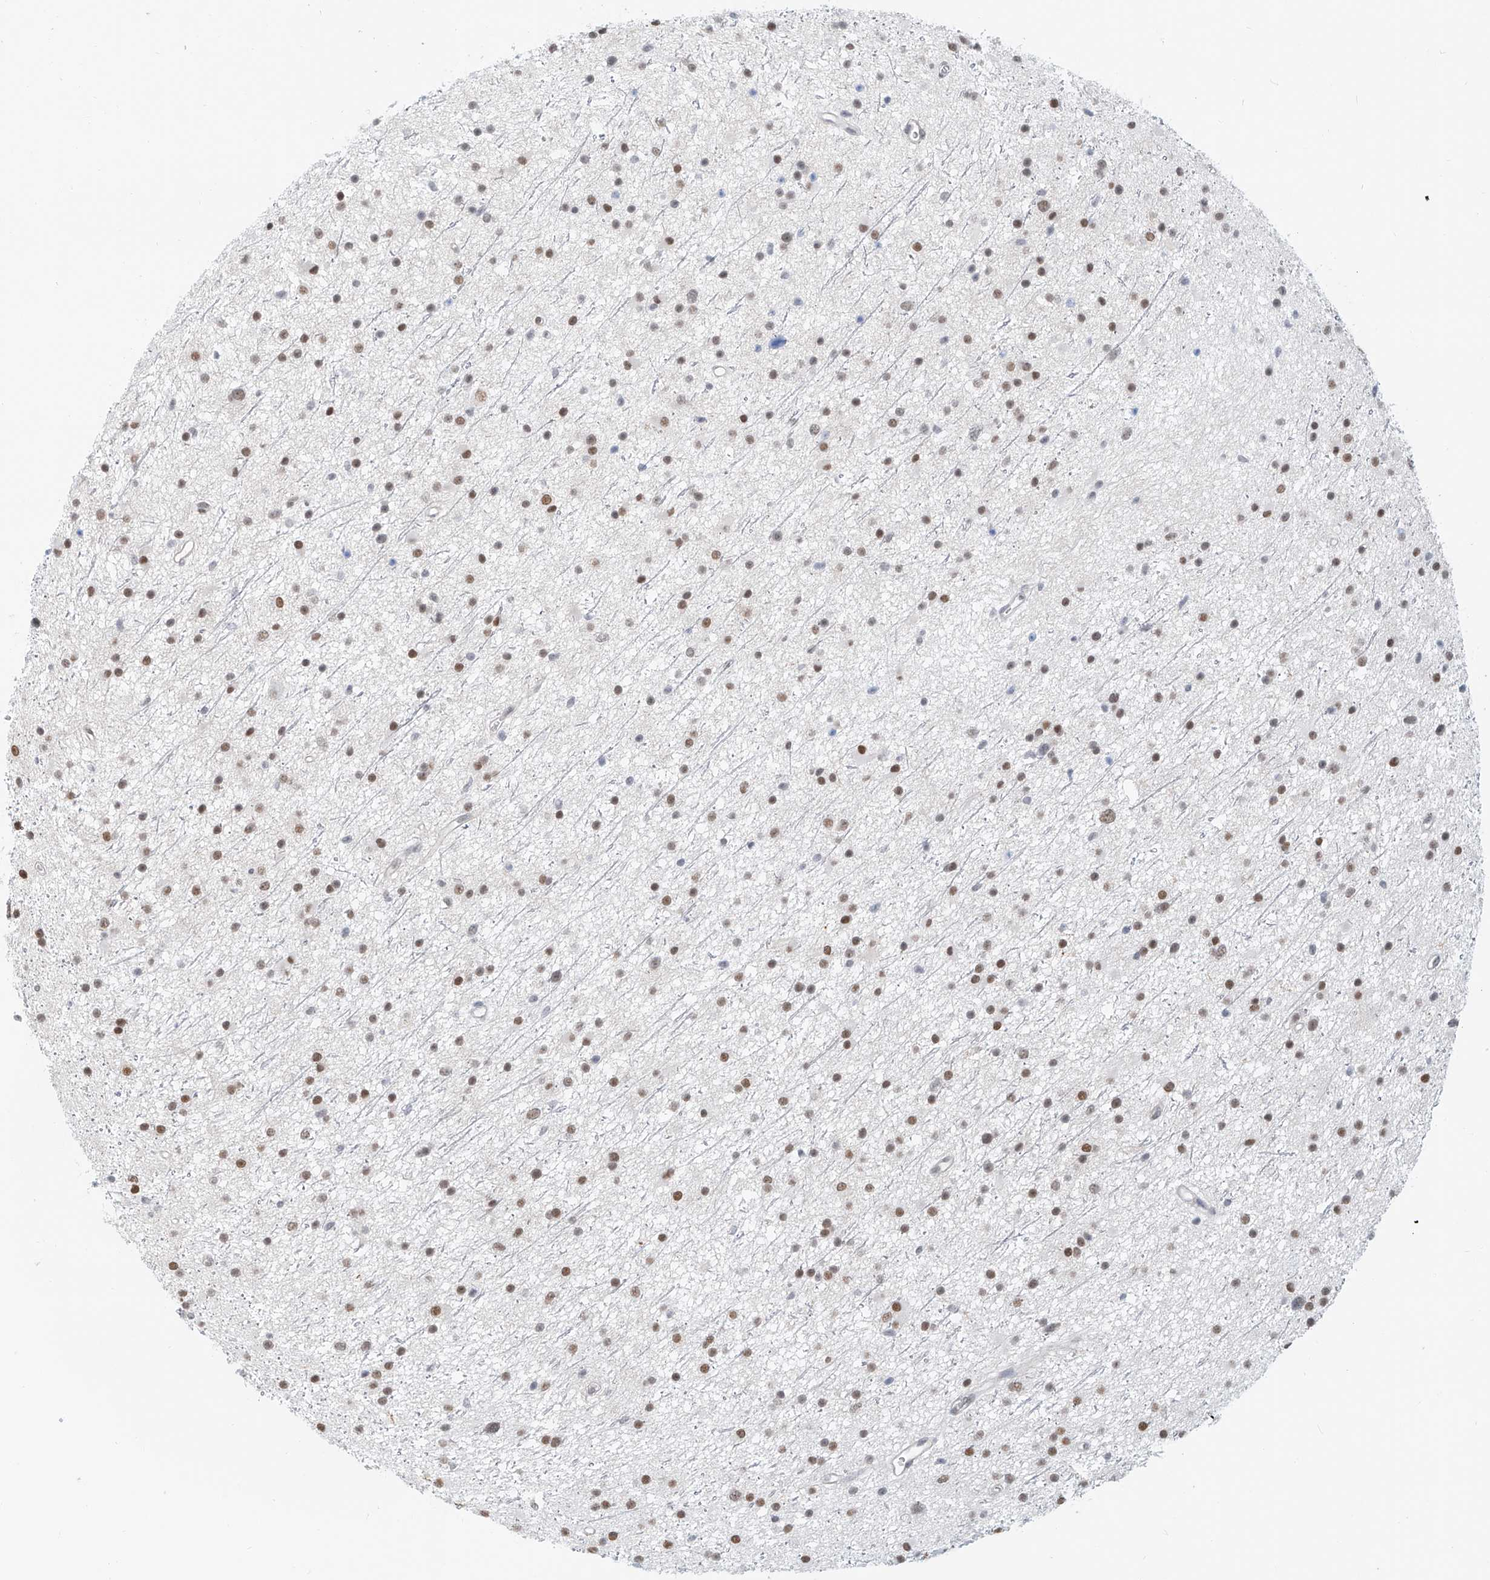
{"staining": {"intensity": "moderate", "quantity": "25%-75%", "location": "nuclear"}, "tissue": "glioma", "cell_type": "Tumor cells", "image_type": "cancer", "snomed": [{"axis": "morphology", "description": "Glioma, malignant, Low grade"}, {"axis": "topography", "description": "Cerebral cortex"}], "caption": "Tumor cells demonstrate moderate nuclear staining in approximately 25%-75% of cells in glioma.", "gene": "SASH1", "patient": {"sex": "female", "age": 39}}